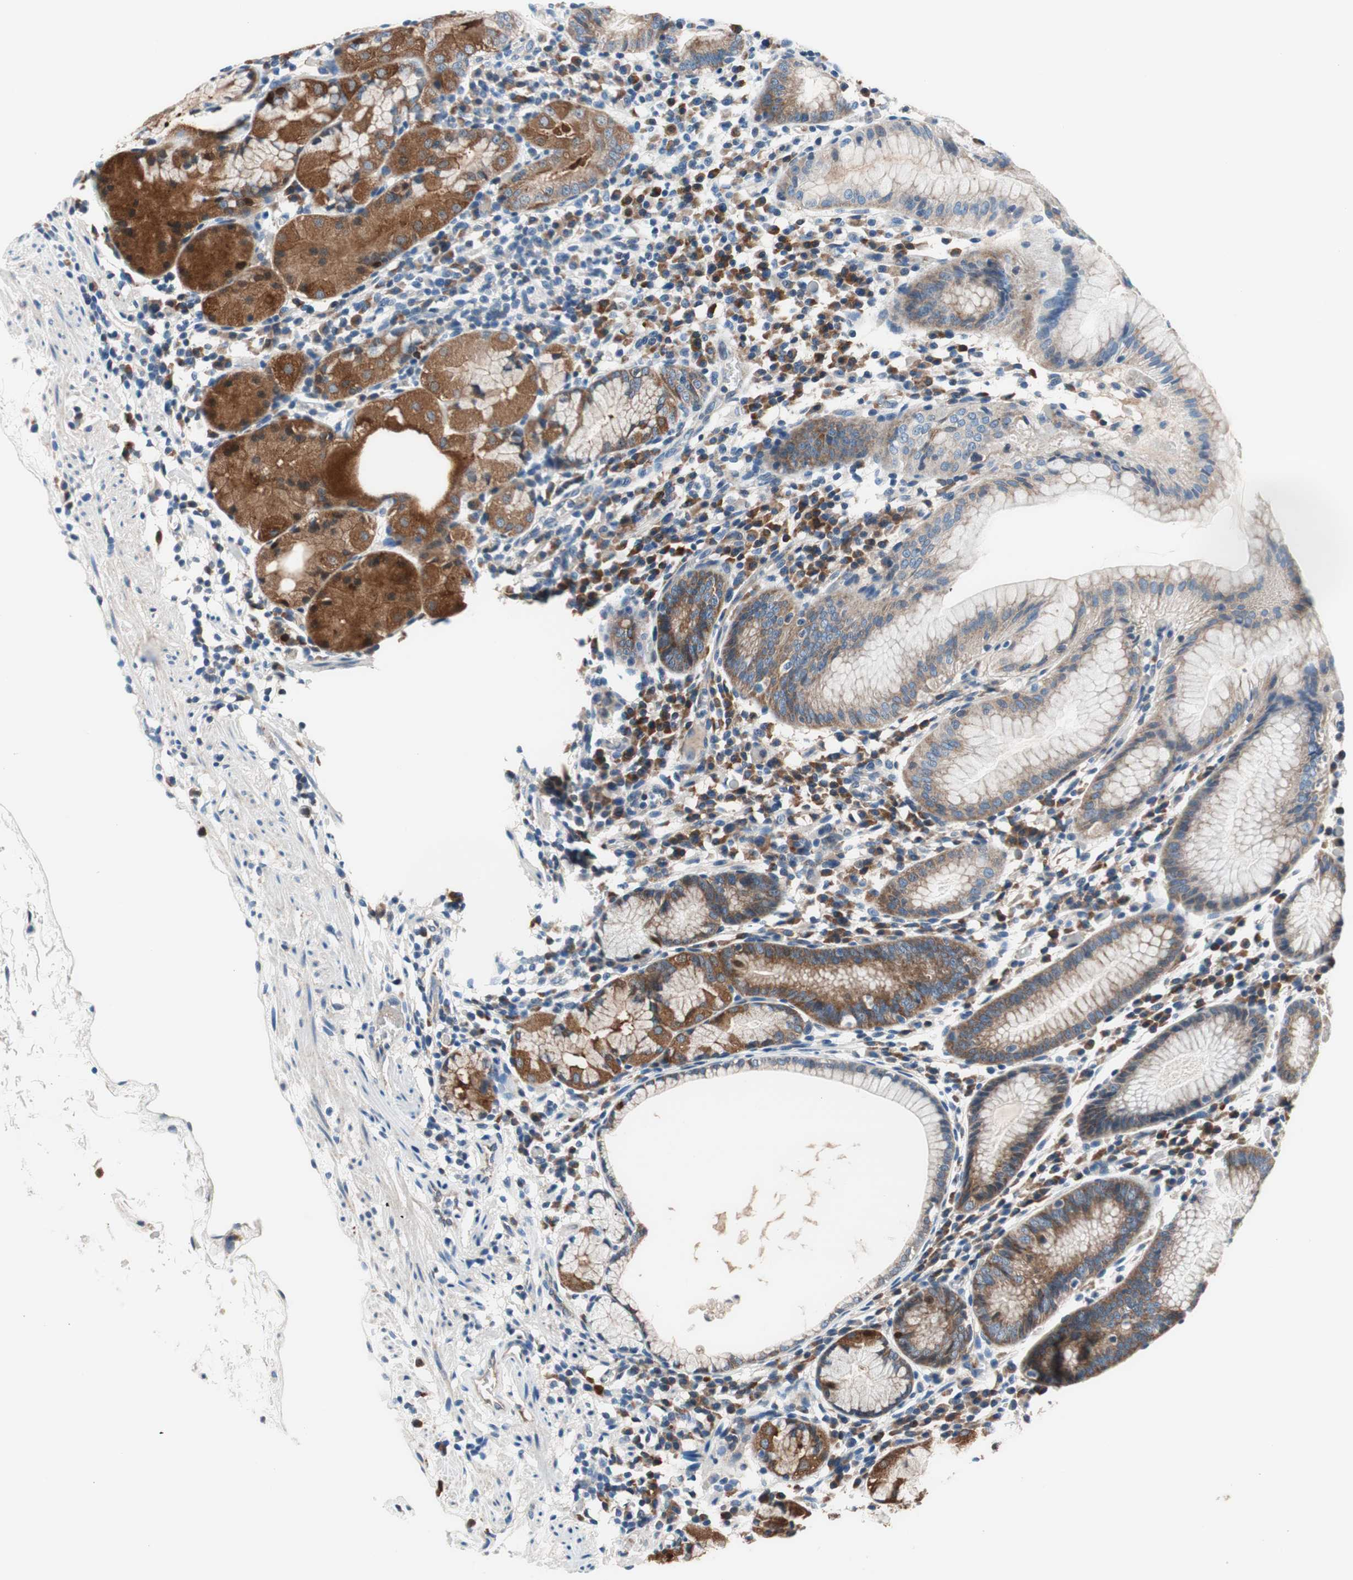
{"staining": {"intensity": "strong", "quantity": "<25%", "location": "cytoplasmic/membranous"}, "tissue": "stomach", "cell_type": "Glandular cells", "image_type": "normal", "snomed": [{"axis": "morphology", "description": "Normal tissue, NOS"}, {"axis": "topography", "description": "Stomach"}, {"axis": "topography", "description": "Stomach, lower"}], "caption": "Normal stomach shows strong cytoplasmic/membranous positivity in approximately <25% of glandular cells, visualized by immunohistochemistry.", "gene": "PRDX2", "patient": {"sex": "female", "age": 75}}